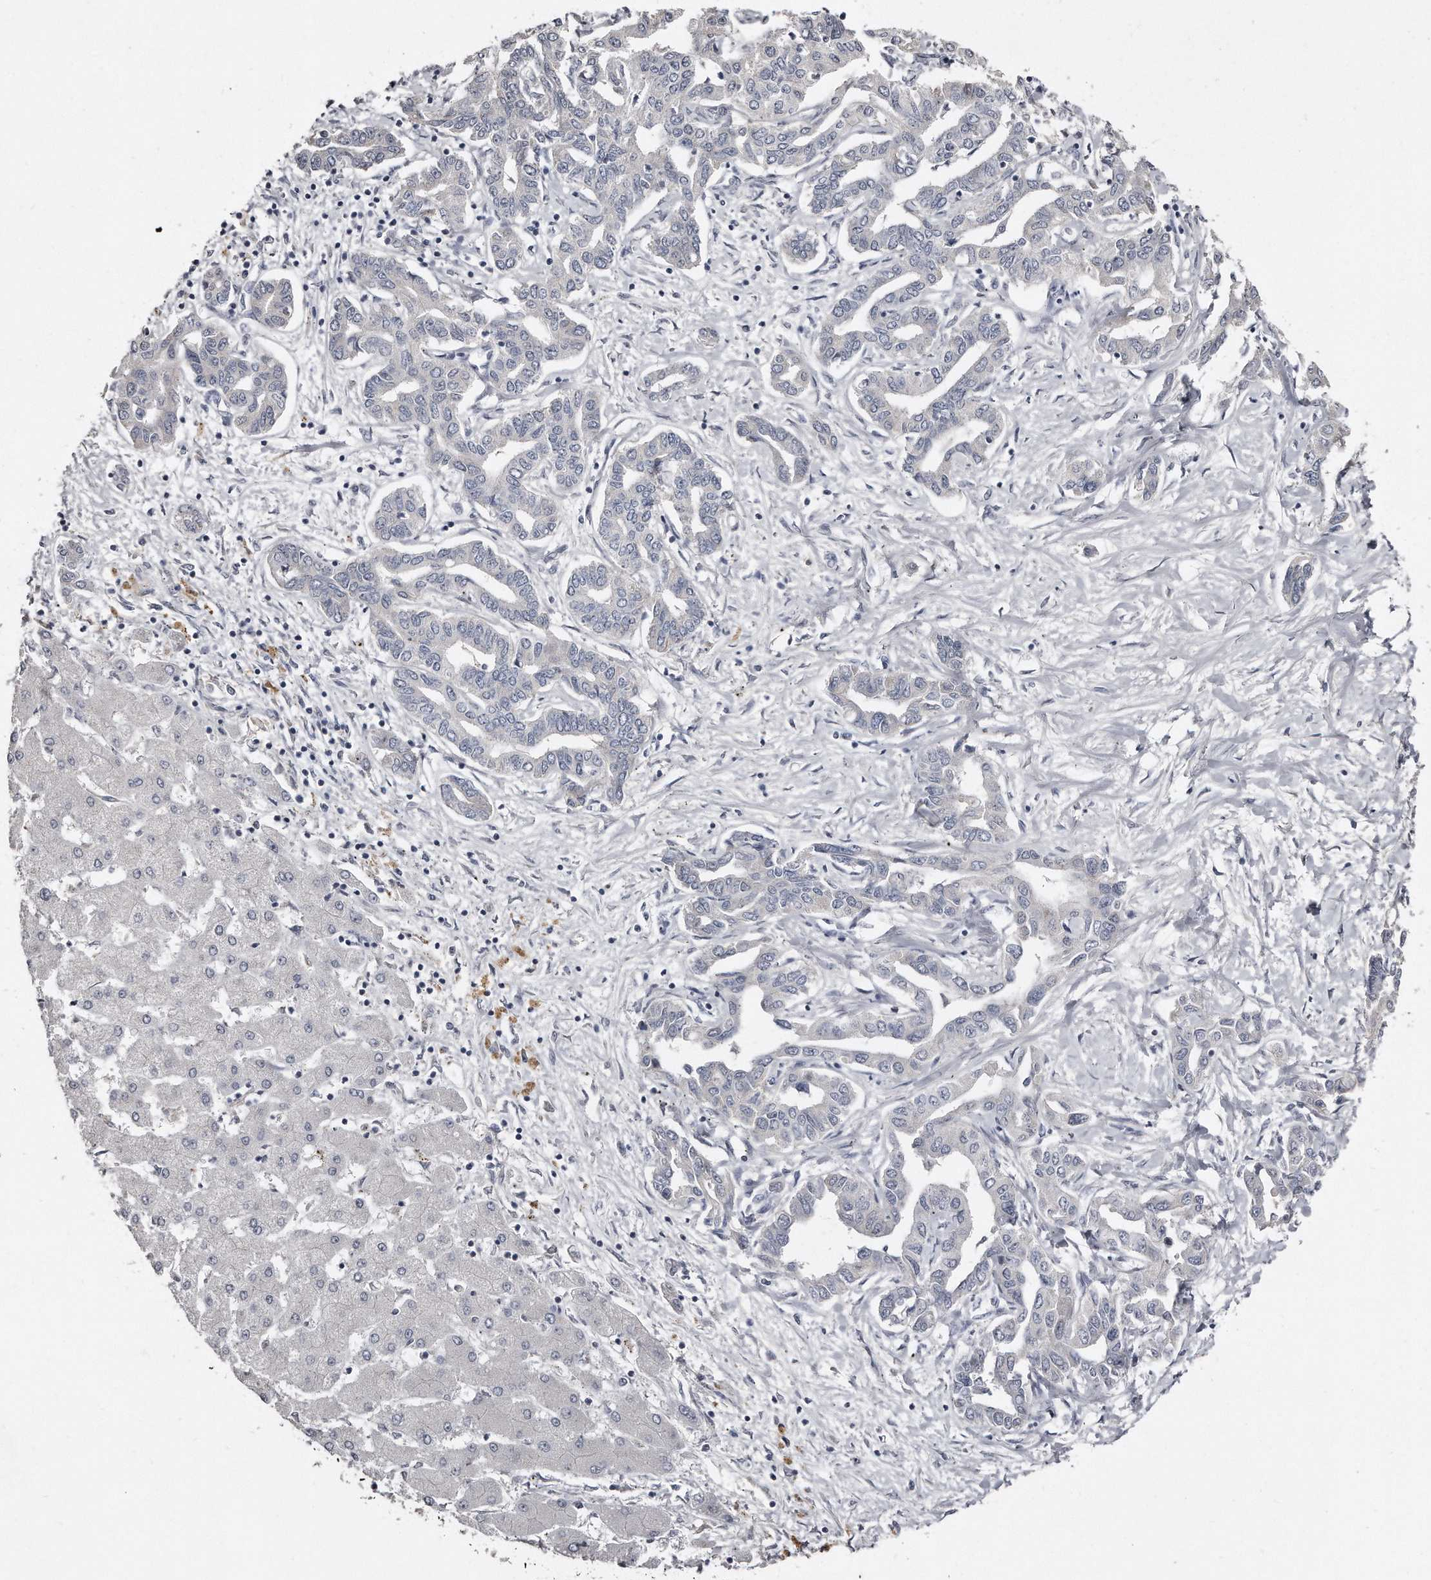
{"staining": {"intensity": "negative", "quantity": "none", "location": "none"}, "tissue": "liver cancer", "cell_type": "Tumor cells", "image_type": "cancer", "snomed": [{"axis": "morphology", "description": "Cholangiocarcinoma"}, {"axis": "topography", "description": "Liver"}], "caption": "Immunohistochemistry (IHC) image of cholangiocarcinoma (liver) stained for a protein (brown), which demonstrates no positivity in tumor cells. (DAB immunohistochemistry visualized using brightfield microscopy, high magnification).", "gene": "LMOD1", "patient": {"sex": "male", "age": 59}}